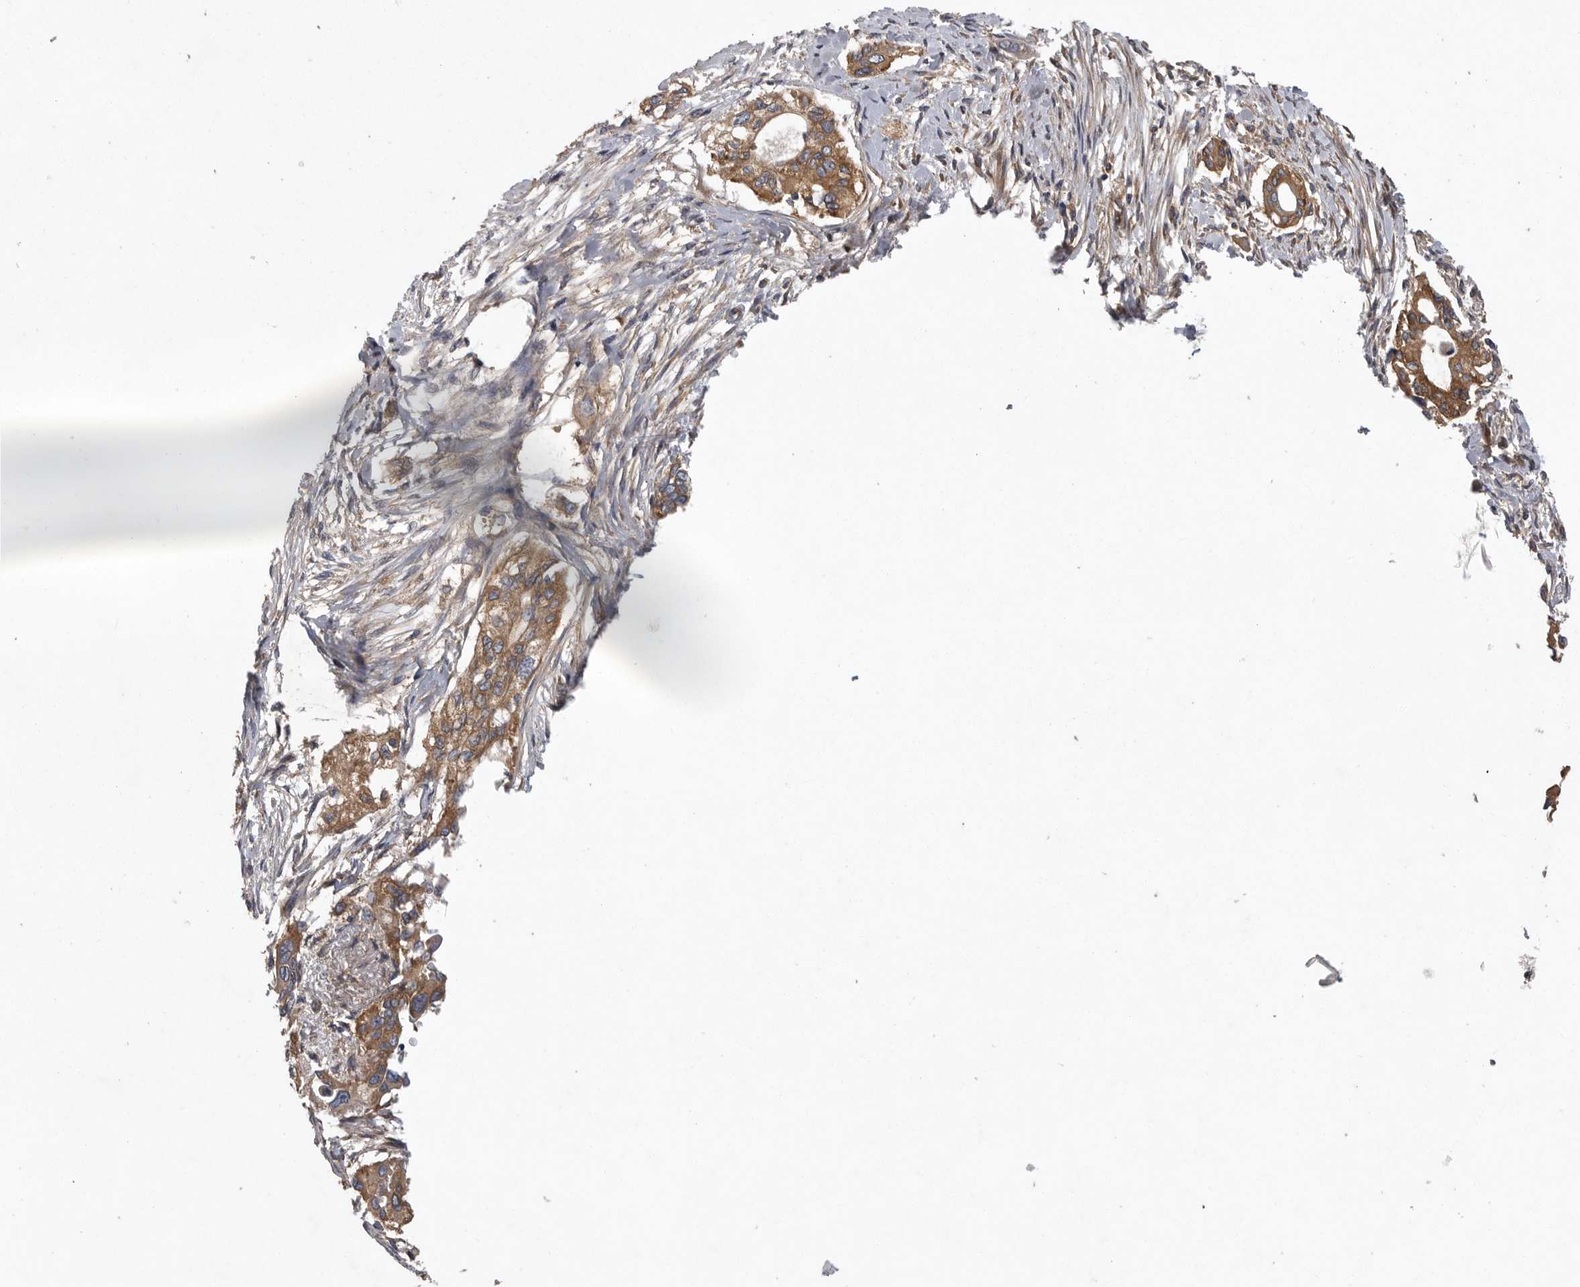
{"staining": {"intensity": "moderate", "quantity": ">75%", "location": "cytoplasmic/membranous"}, "tissue": "pancreatic cancer", "cell_type": "Tumor cells", "image_type": "cancer", "snomed": [{"axis": "morphology", "description": "Adenocarcinoma, NOS"}, {"axis": "topography", "description": "Pancreas"}], "caption": "Adenocarcinoma (pancreatic) stained with a brown dye demonstrates moderate cytoplasmic/membranous positive positivity in approximately >75% of tumor cells.", "gene": "OXR1", "patient": {"sex": "female", "age": 60}}